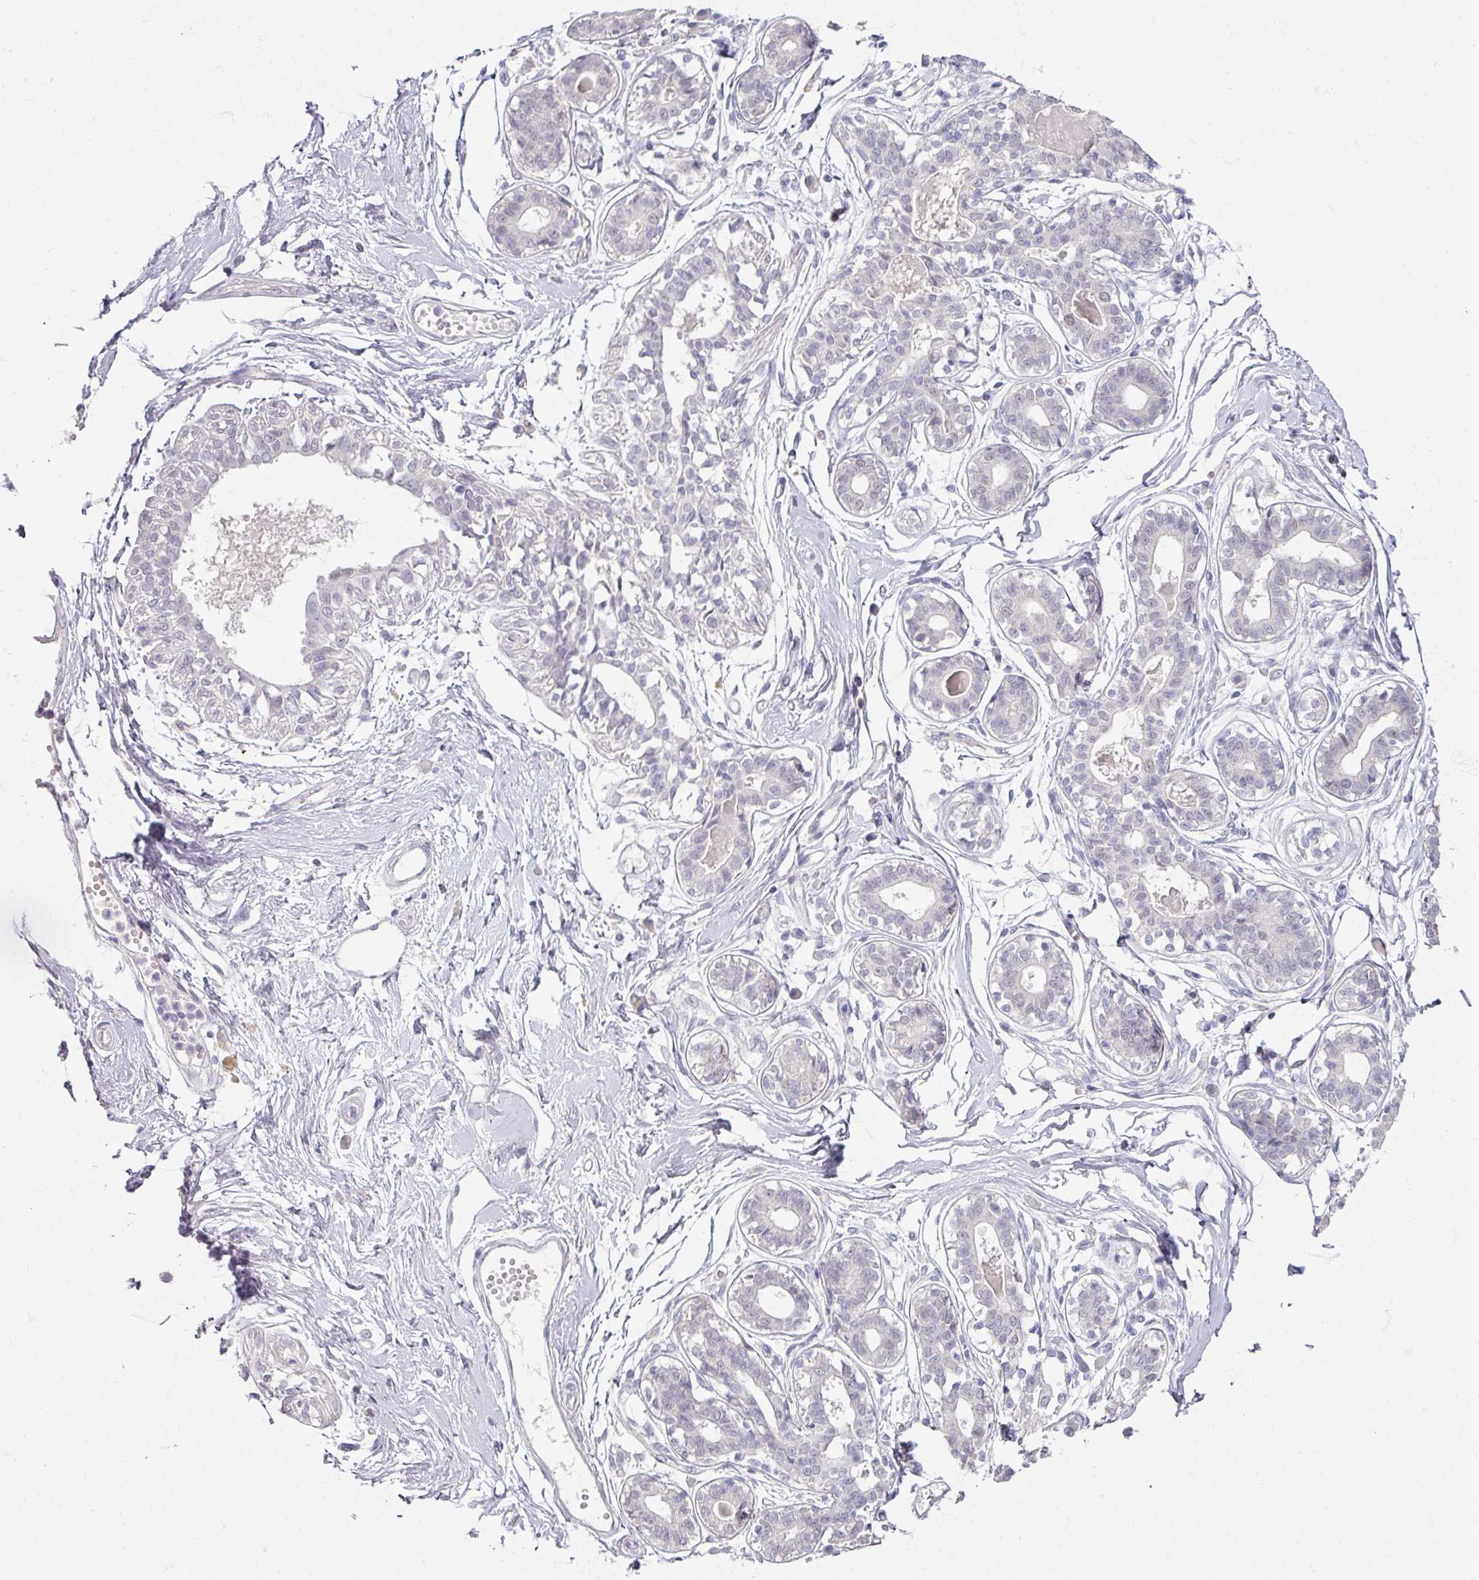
{"staining": {"intensity": "negative", "quantity": "none", "location": "none"}, "tissue": "breast", "cell_type": "Adipocytes", "image_type": "normal", "snomed": [{"axis": "morphology", "description": "Normal tissue, NOS"}, {"axis": "topography", "description": "Breast"}], "caption": "Immunohistochemistry (IHC) image of unremarkable human breast stained for a protein (brown), which shows no positivity in adipocytes.", "gene": "SOX11", "patient": {"sex": "female", "age": 45}}